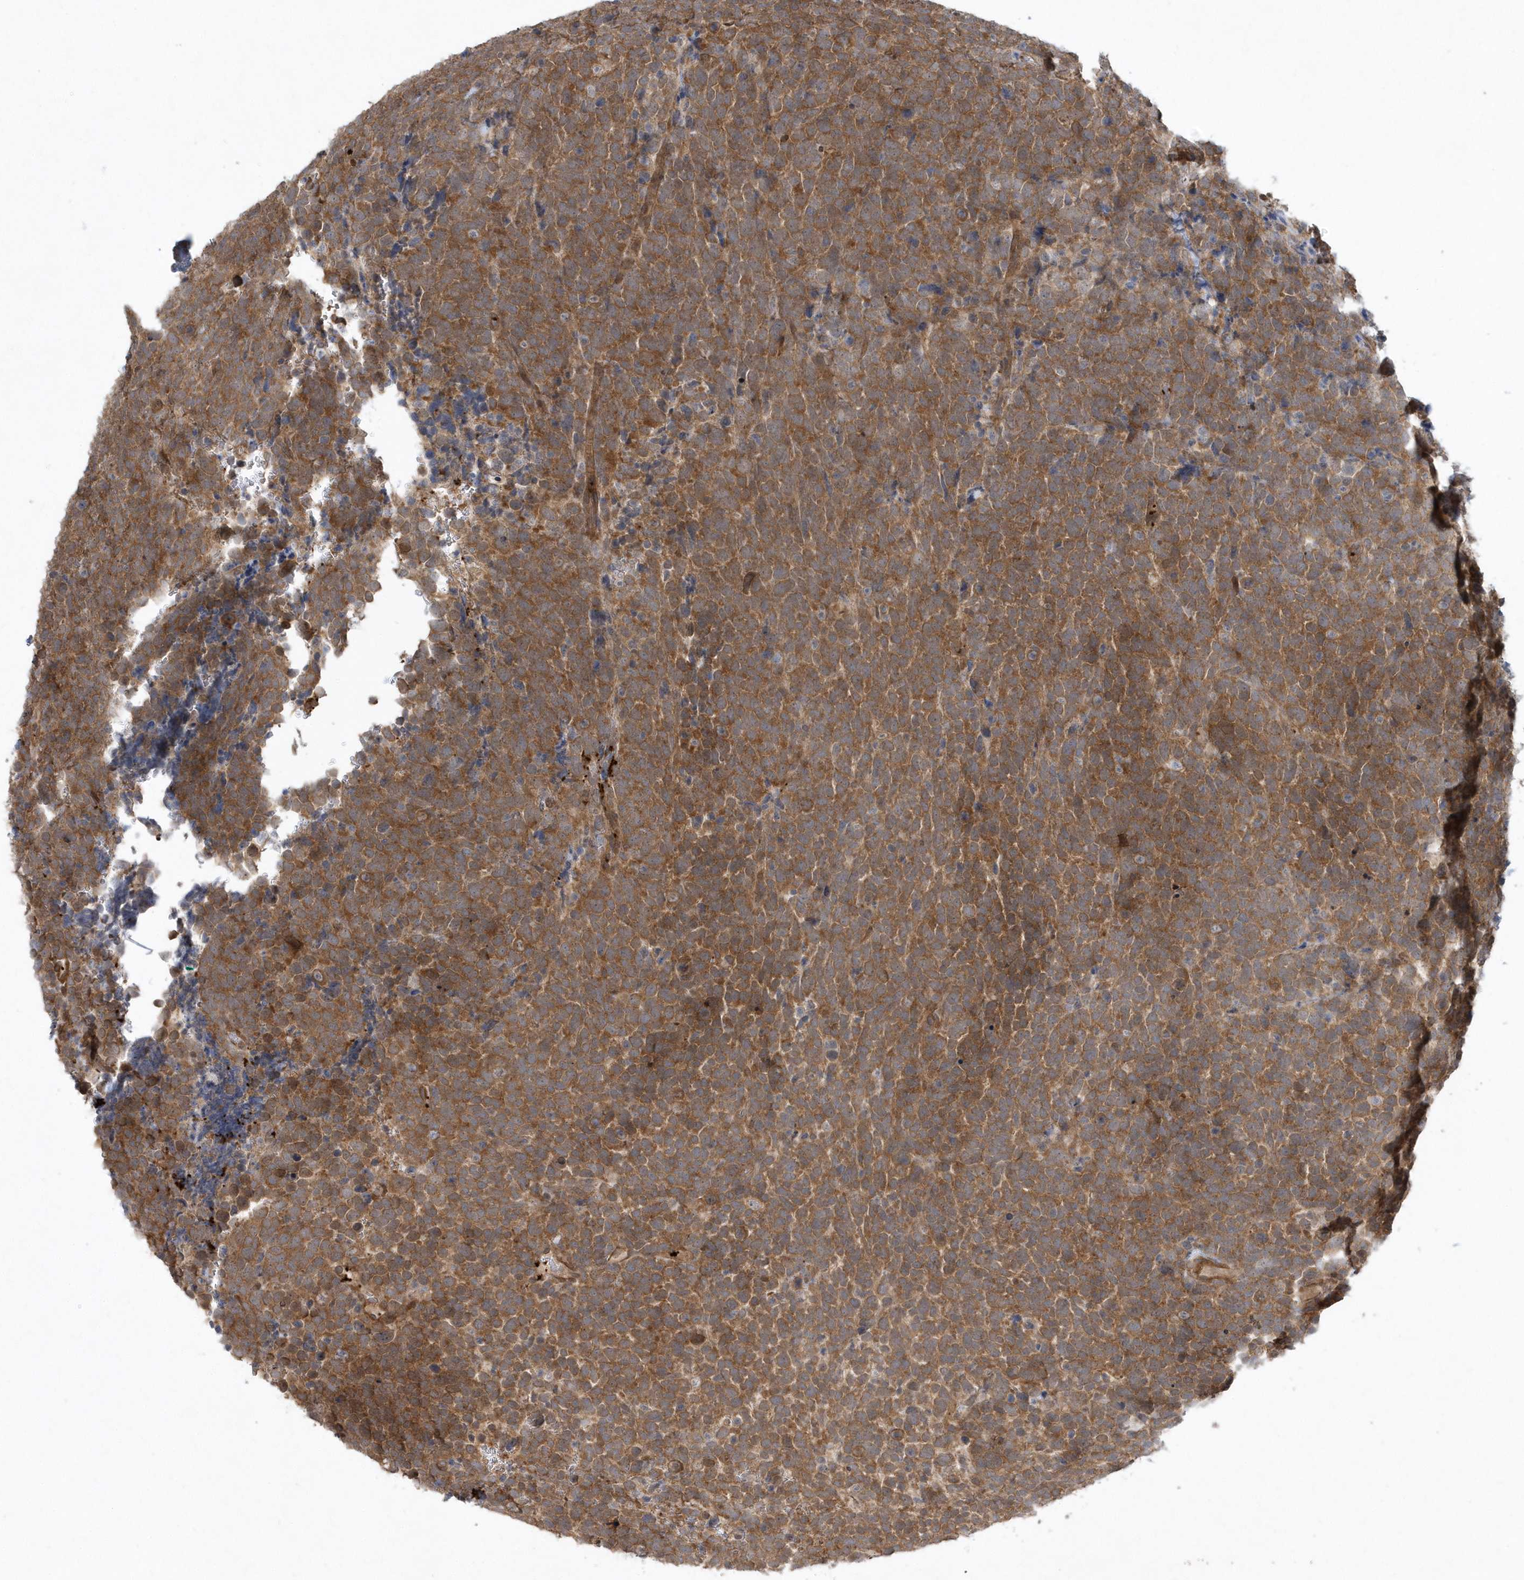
{"staining": {"intensity": "moderate", "quantity": ">75%", "location": "cytoplasmic/membranous"}, "tissue": "urothelial cancer", "cell_type": "Tumor cells", "image_type": "cancer", "snomed": [{"axis": "morphology", "description": "Urothelial carcinoma, High grade"}, {"axis": "topography", "description": "Urinary bladder"}], "caption": "A medium amount of moderate cytoplasmic/membranous staining is identified in approximately >75% of tumor cells in urothelial carcinoma (high-grade) tissue.", "gene": "ACYP1", "patient": {"sex": "female", "age": 82}}